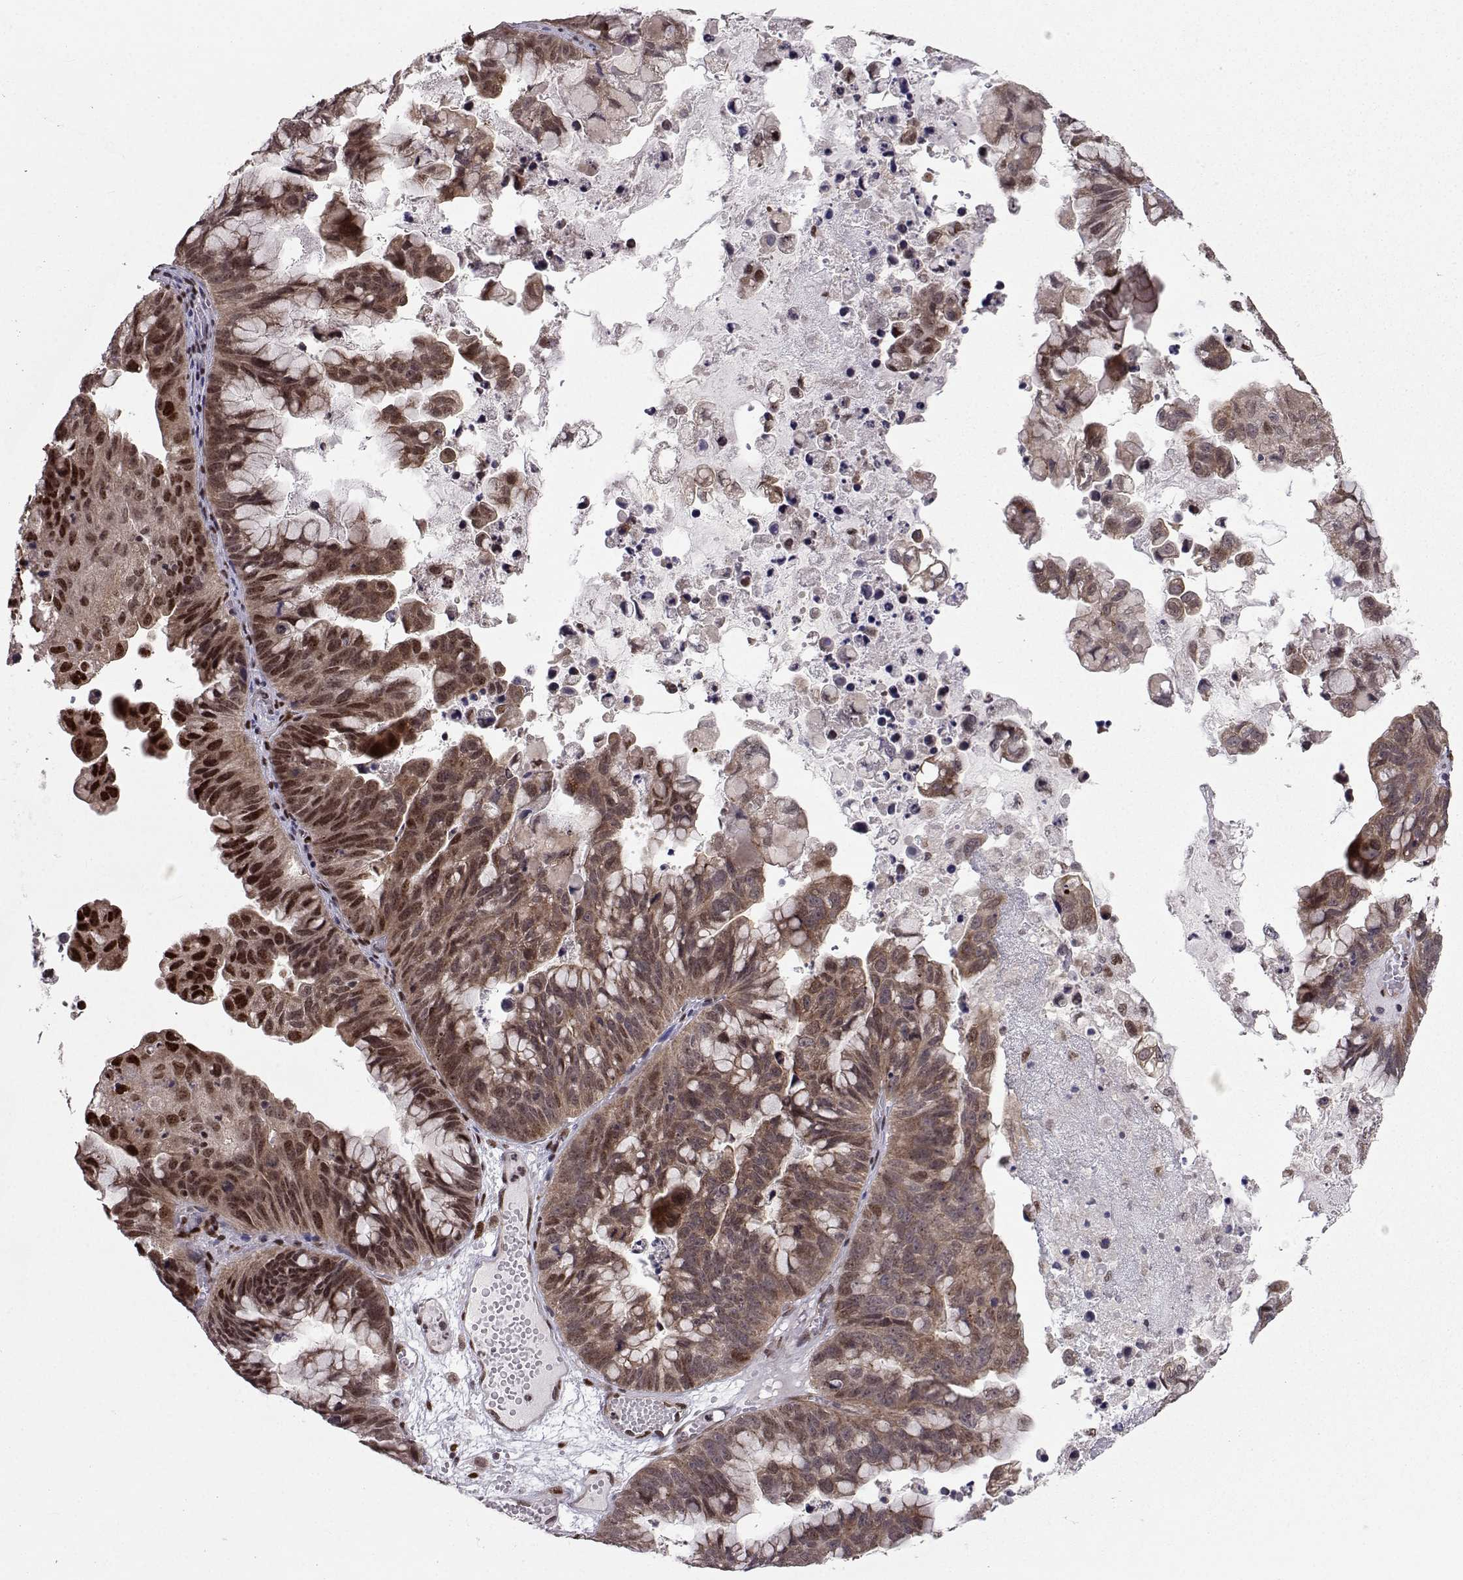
{"staining": {"intensity": "strong", "quantity": "25%-75%", "location": "cytoplasmic/membranous,nuclear"}, "tissue": "ovarian cancer", "cell_type": "Tumor cells", "image_type": "cancer", "snomed": [{"axis": "morphology", "description": "Cystadenocarcinoma, mucinous, NOS"}, {"axis": "topography", "description": "Ovary"}], "caption": "High-magnification brightfield microscopy of ovarian cancer (mucinous cystadenocarcinoma) stained with DAB (brown) and counterstained with hematoxylin (blue). tumor cells exhibit strong cytoplasmic/membranous and nuclear expression is present in approximately25%-75% of cells. (Stains: DAB in brown, nuclei in blue, Microscopy: brightfield microscopy at high magnification).", "gene": "PKN2", "patient": {"sex": "female", "age": 76}}